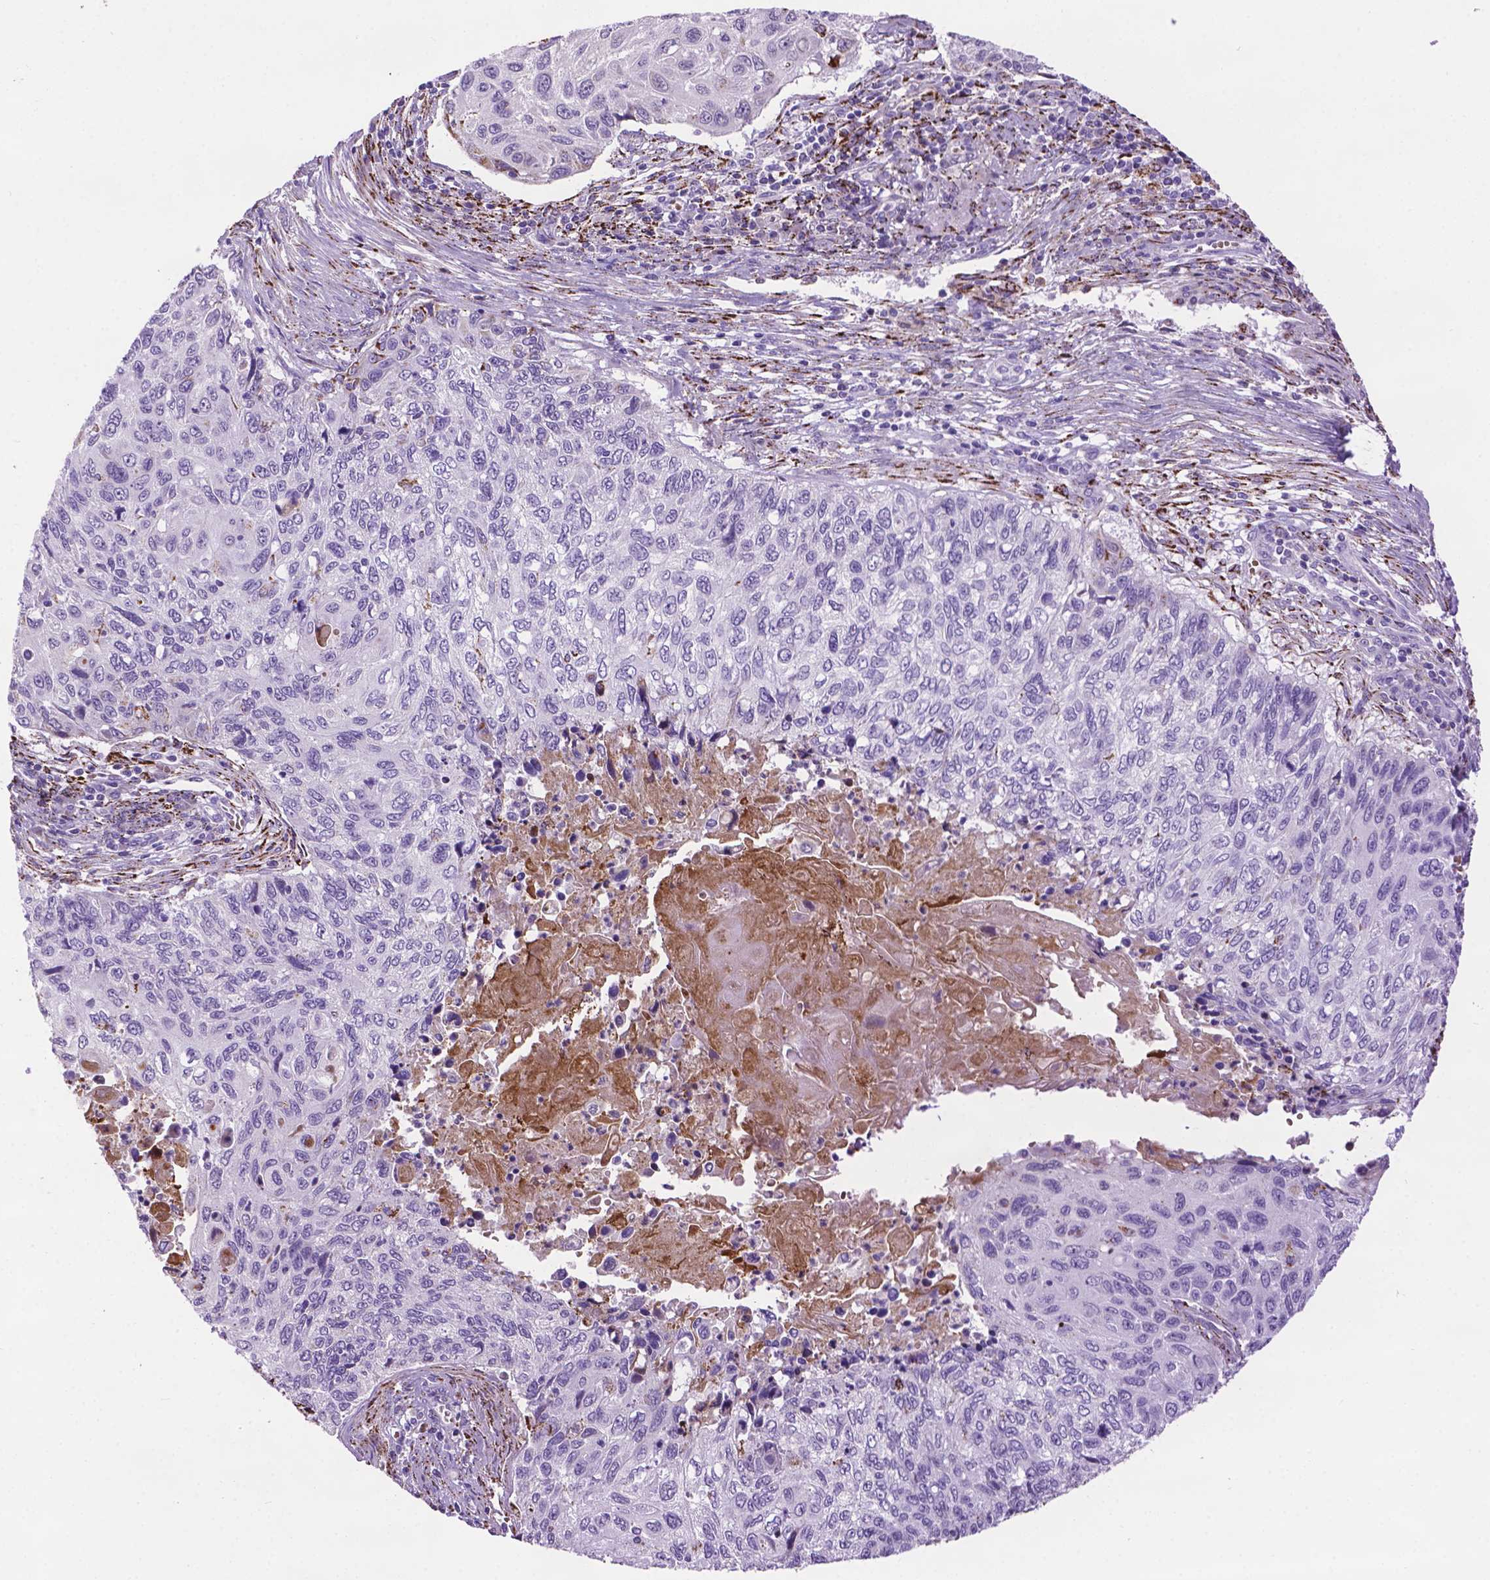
{"staining": {"intensity": "negative", "quantity": "none", "location": "none"}, "tissue": "cervical cancer", "cell_type": "Tumor cells", "image_type": "cancer", "snomed": [{"axis": "morphology", "description": "Squamous cell carcinoma, NOS"}, {"axis": "topography", "description": "Cervix"}], "caption": "Protein analysis of squamous cell carcinoma (cervical) reveals no significant positivity in tumor cells. (Brightfield microscopy of DAB (3,3'-diaminobenzidine) immunohistochemistry at high magnification).", "gene": "TMEM132E", "patient": {"sex": "female", "age": 70}}